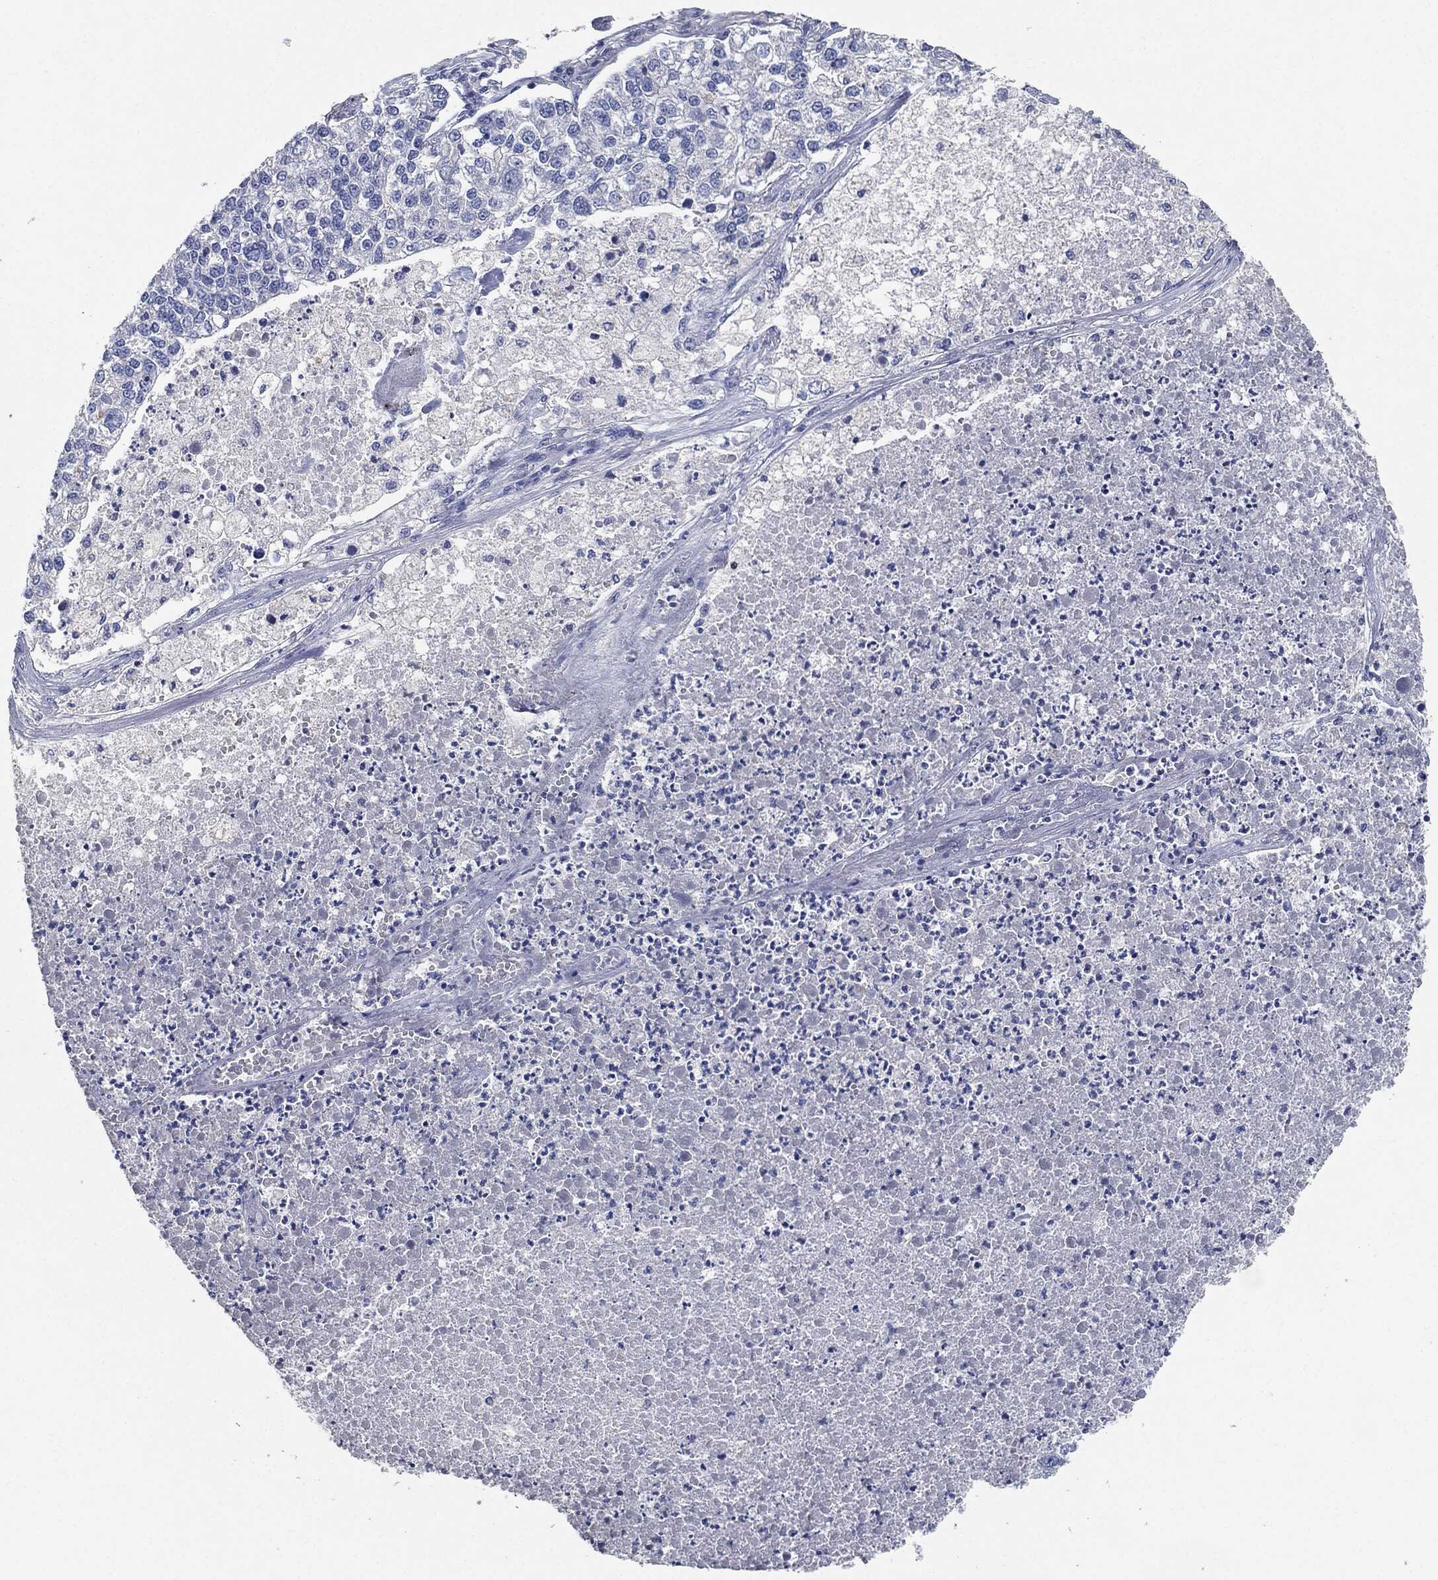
{"staining": {"intensity": "negative", "quantity": "none", "location": "none"}, "tissue": "lung cancer", "cell_type": "Tumor cells", "image_type": "cancer", "snomed": [{"axis": "morphology", "description": "Adenocarcinoma, NOS"}, {"axis": "topography", "description": "Lung"}], "caption": "High magnification brightfield microscopy of lung adenocarcinoma stained with DAB (brown) and counterstained with hematoxylin (blue): tumor cells show no significant staining.", "gene": "NTRK1", "patient": {"sex": "male", "age": 49}}